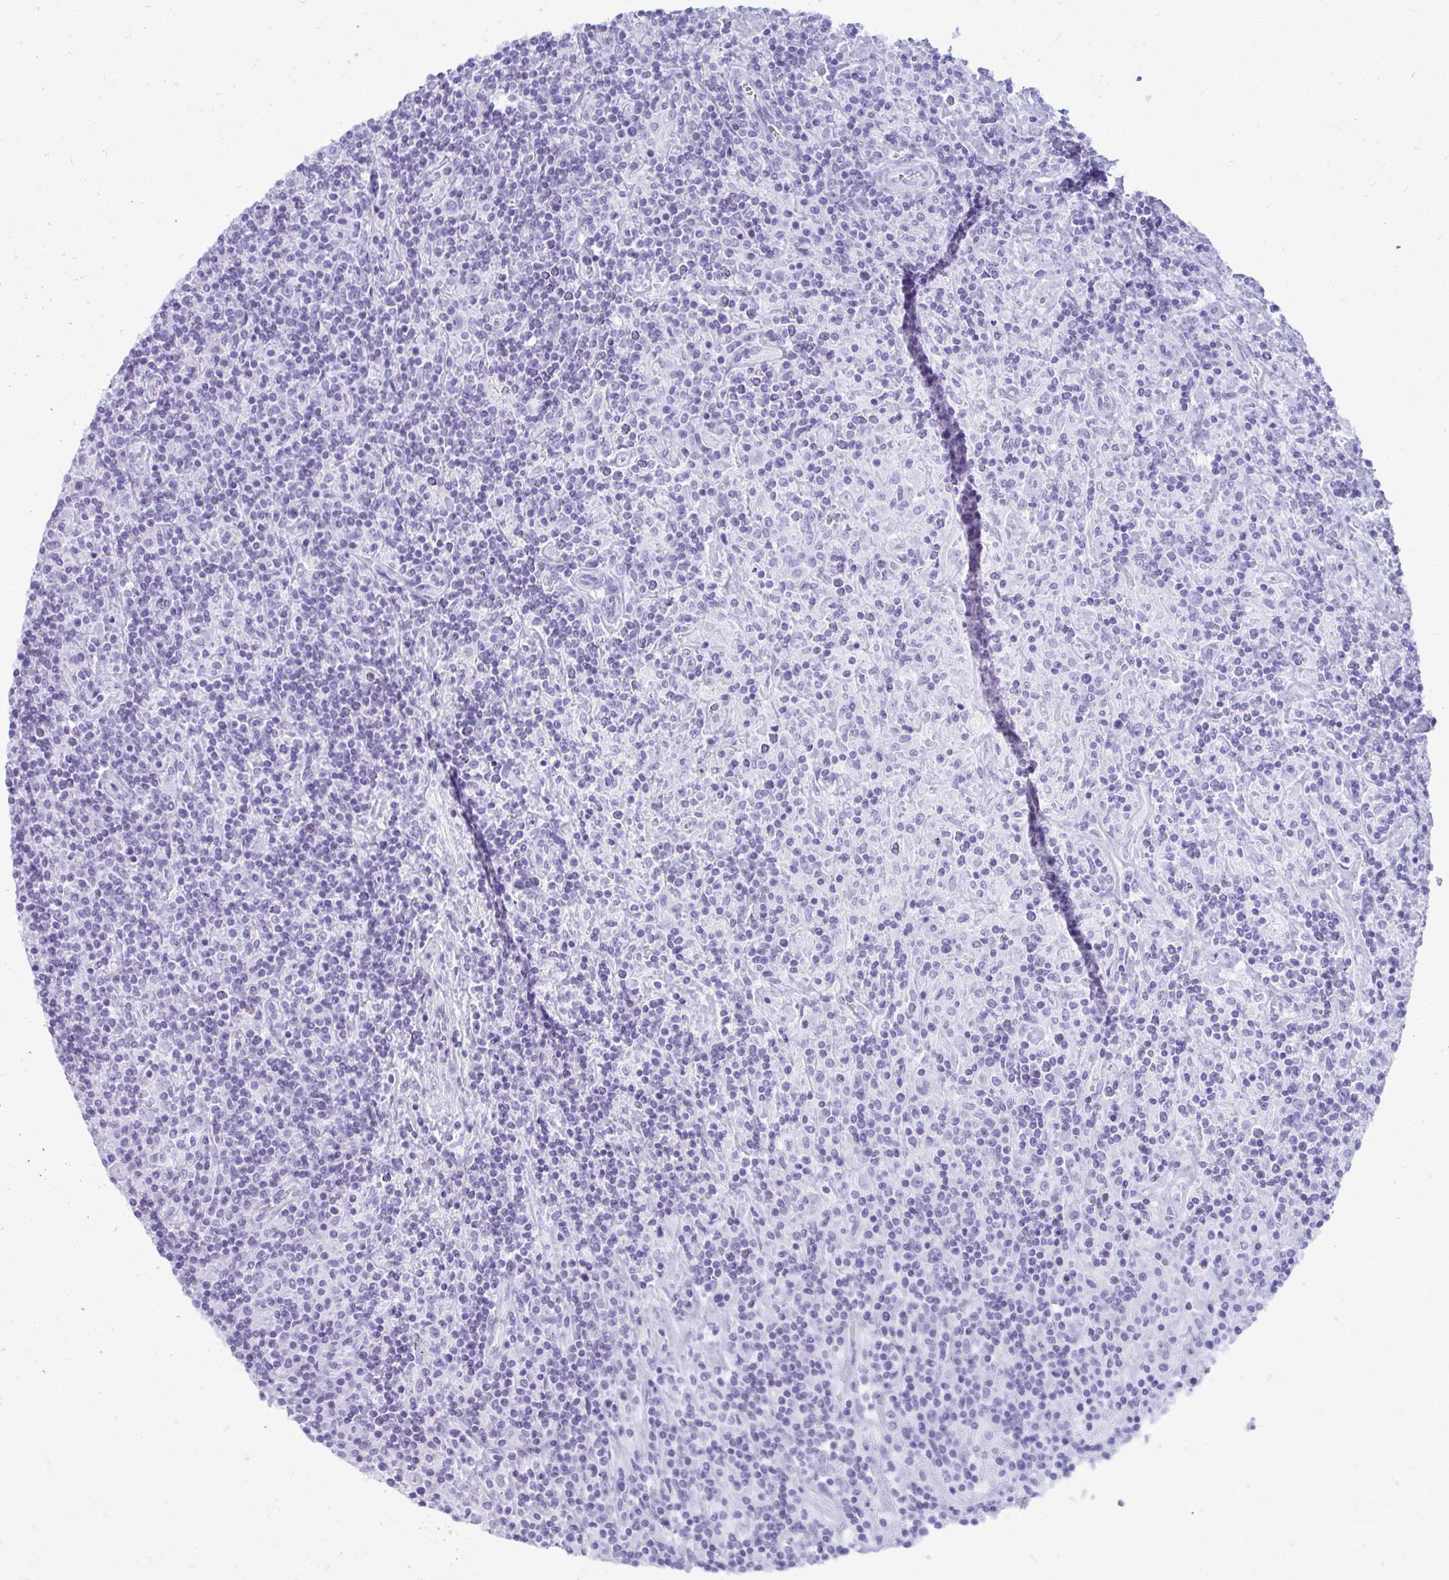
{"staining": {"intensity": "negative", "quantity": "none", "location": "none"}, "tissue": "lymphoma", "cell_type": "Tumor cells", "image_type": "cancer", "snomed": [{"axis": "morphology", "description": "Hodgkin's disease, NOS"}, {"axis": "topography", "description": "Lymph node"}], "caption": "Histopathology image shows no significant protein expression in tumor cells of Hodgkin's disease.", "gene": "MAF1", "patient": {"sex": "male", "age": 70}}